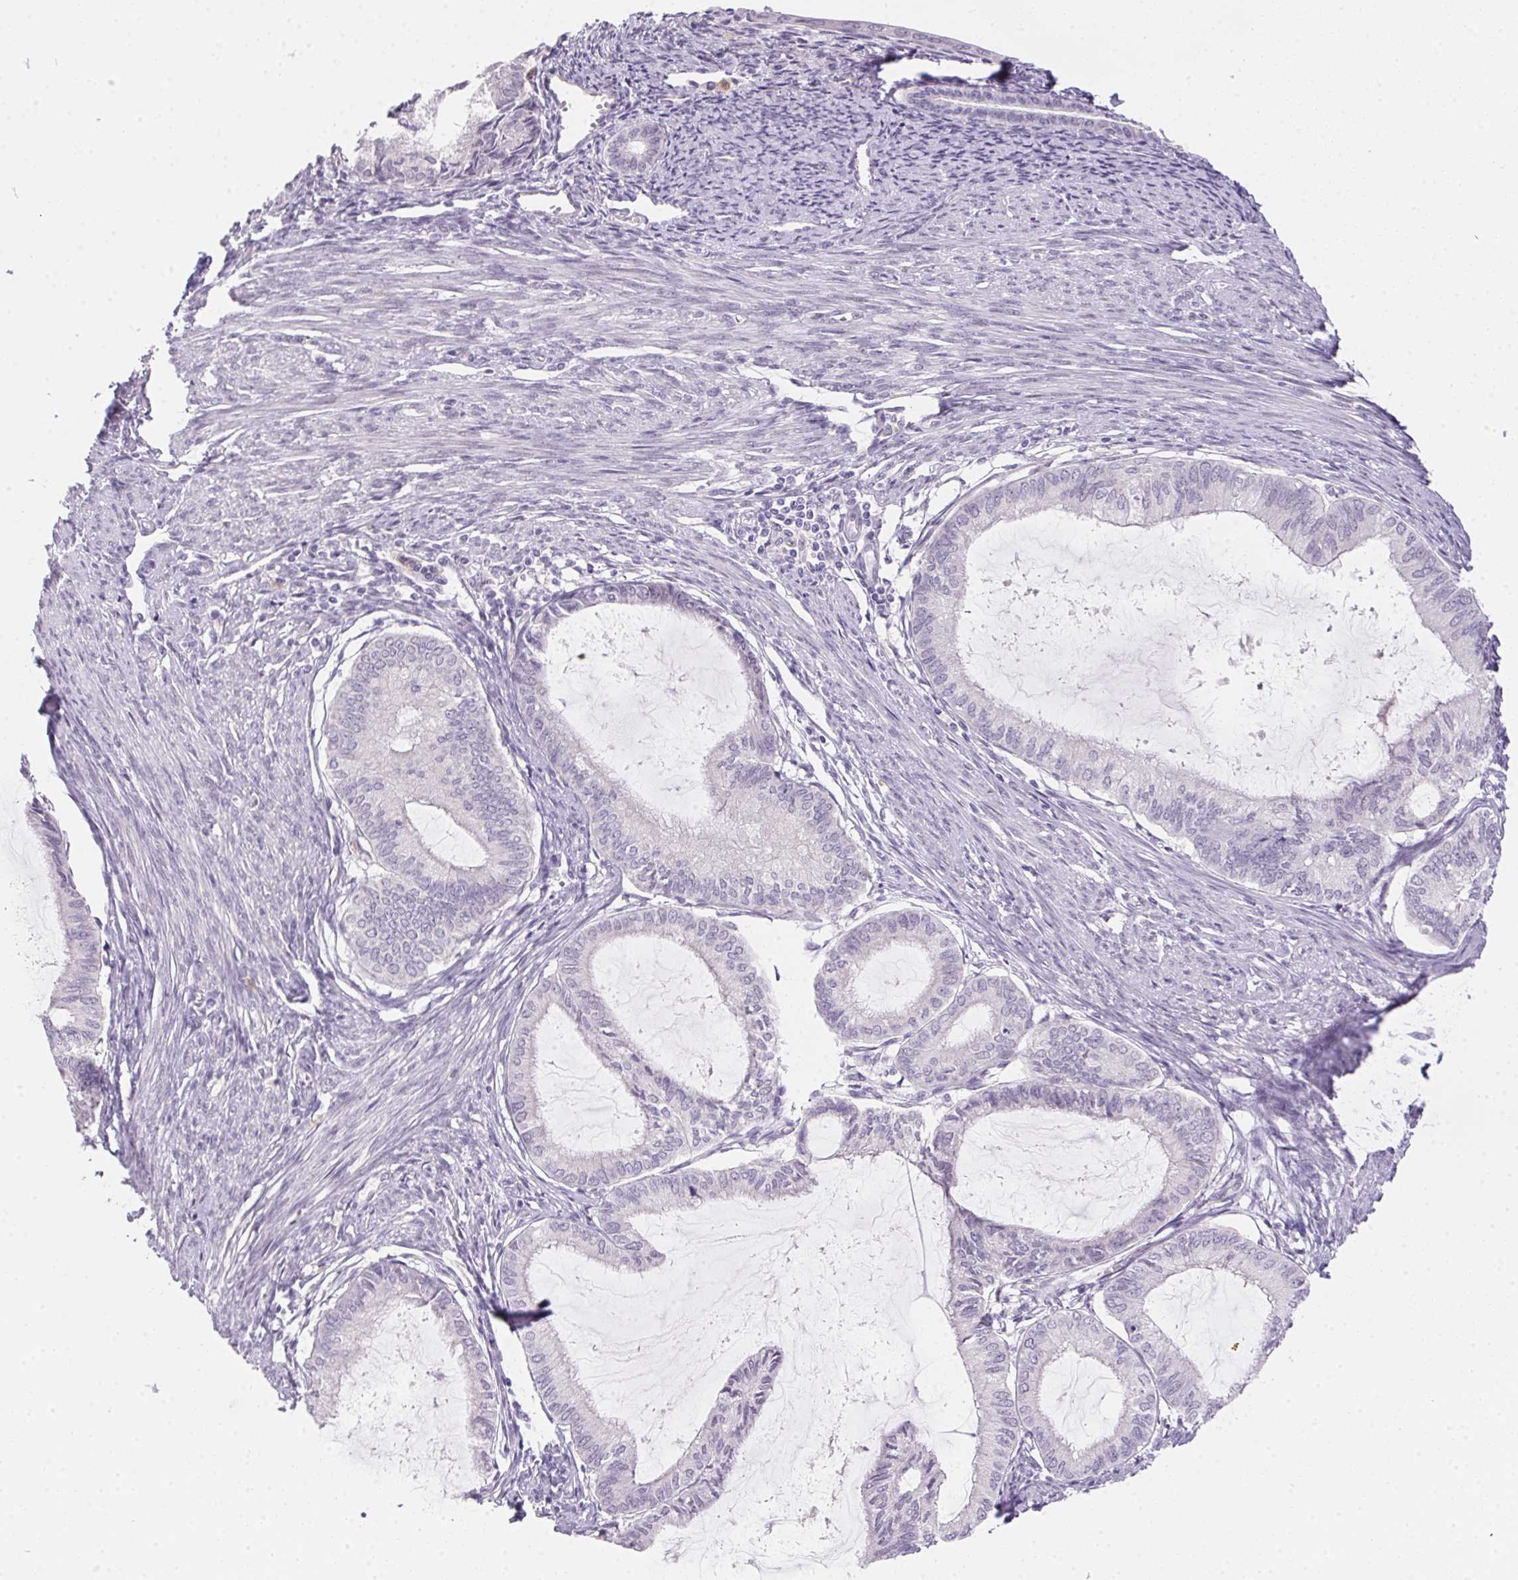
{"staining": {"intensity": "negative", "quantity": "none", "location": "none"}, "tissue": "endometrial cancer", "cell_type": "Tumor cells", "image_type": "cancer", "snomed": [{"axis": "morphology", "description": "Adenocarcinoma, NOS"}, {"axis": "topography", "description": "Endometrium"}], "caption": "IHC of human endometrial cancer (adenocarcinoma) shows no expression in tumor cells.", "gene": "MORC1", "patient": {"sex": "female", "age": 86}}